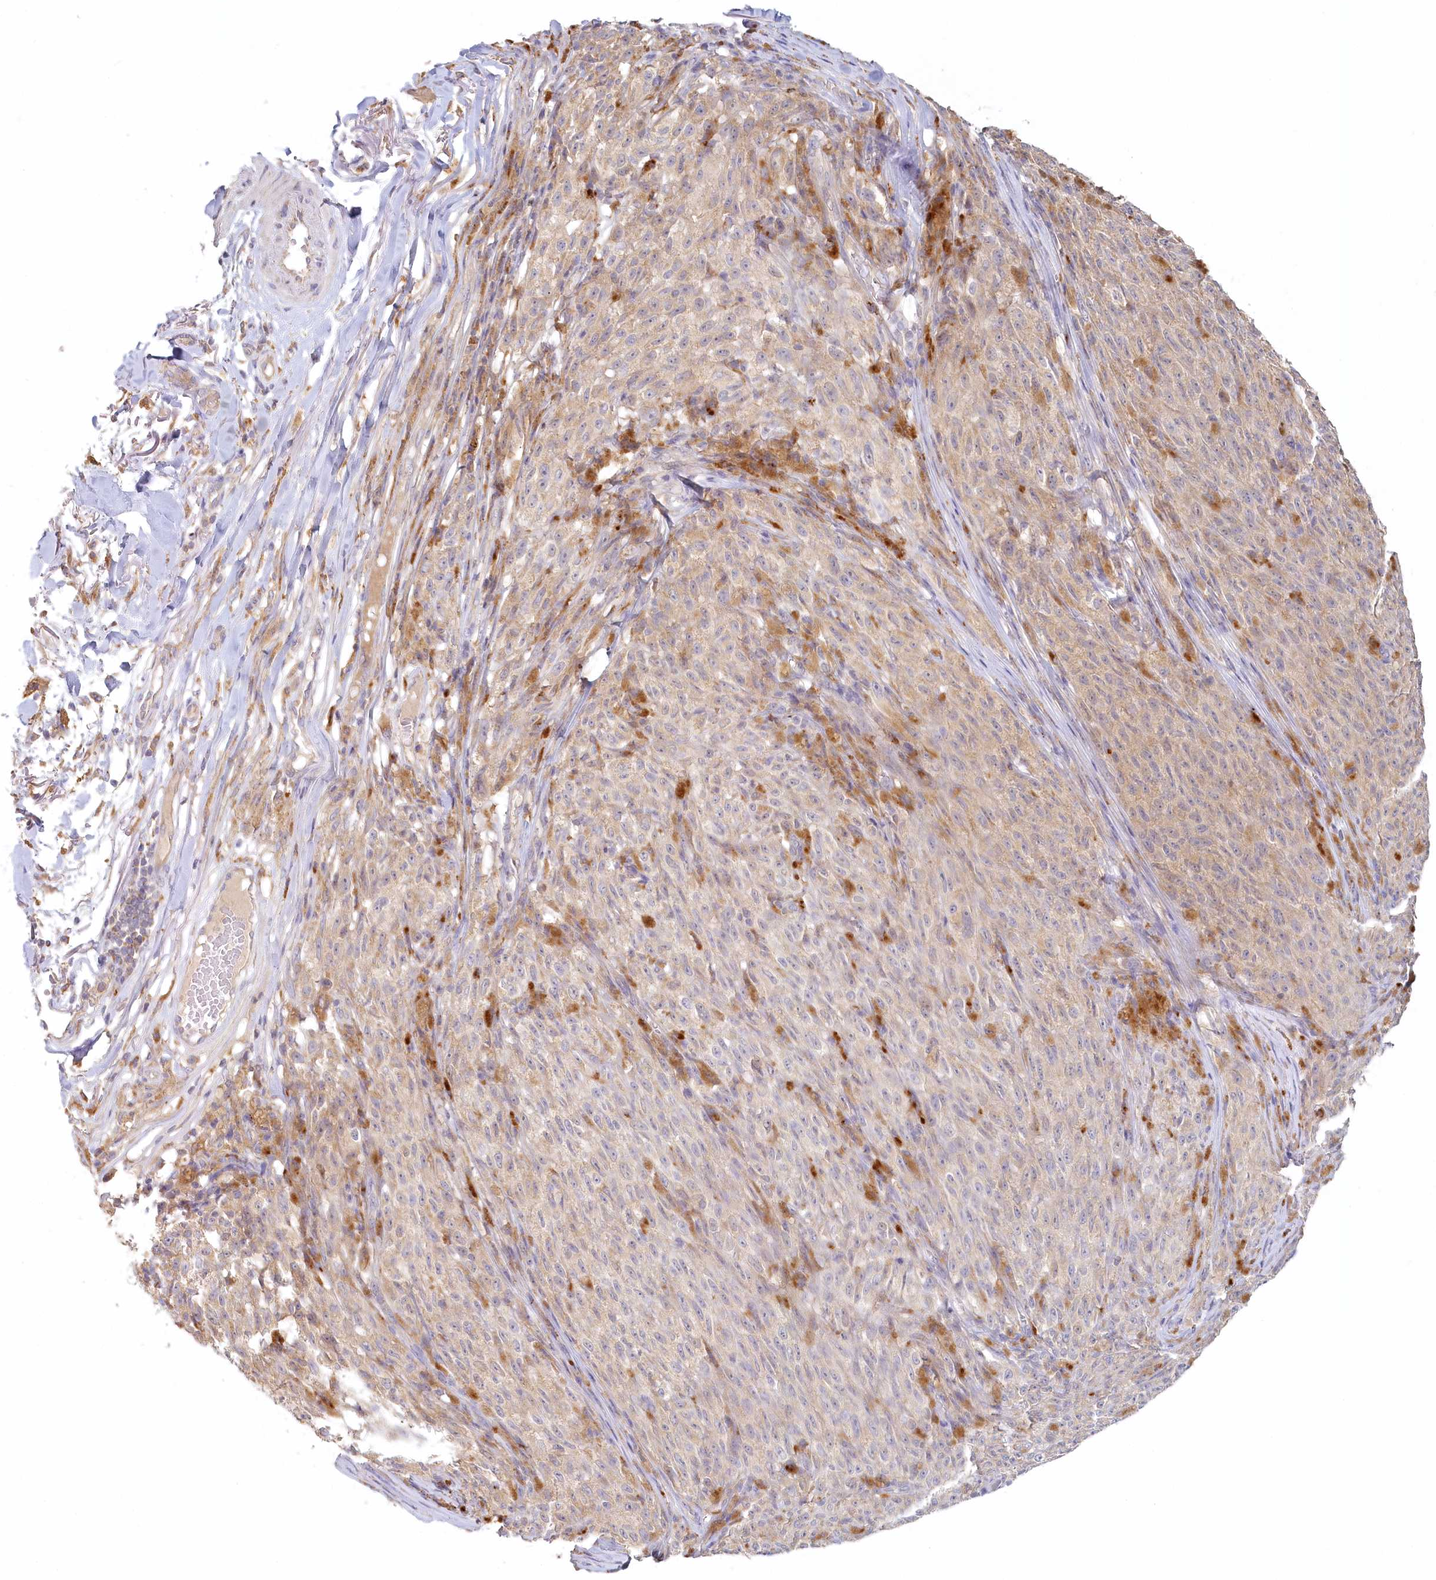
{"staining": {"intensity": "weak", "quantity": "<25%", "location": "cytoplasmic/membranous"}, "tissue": "melanoma", "cell_type": "Tumor cells", "image_type": "cancer", "snomed": [{"axis": "morphology", "description": "Malignant melanoma, NOS"}, {"axis": "topography", "description": "Skin"}], "caption": "DAB immunohistochemical staining of malignant melanoma demonstrates no significant expression in tumor cells.", "gene": "VSIG1", "patient": {"sex": "female", "age": 82}}